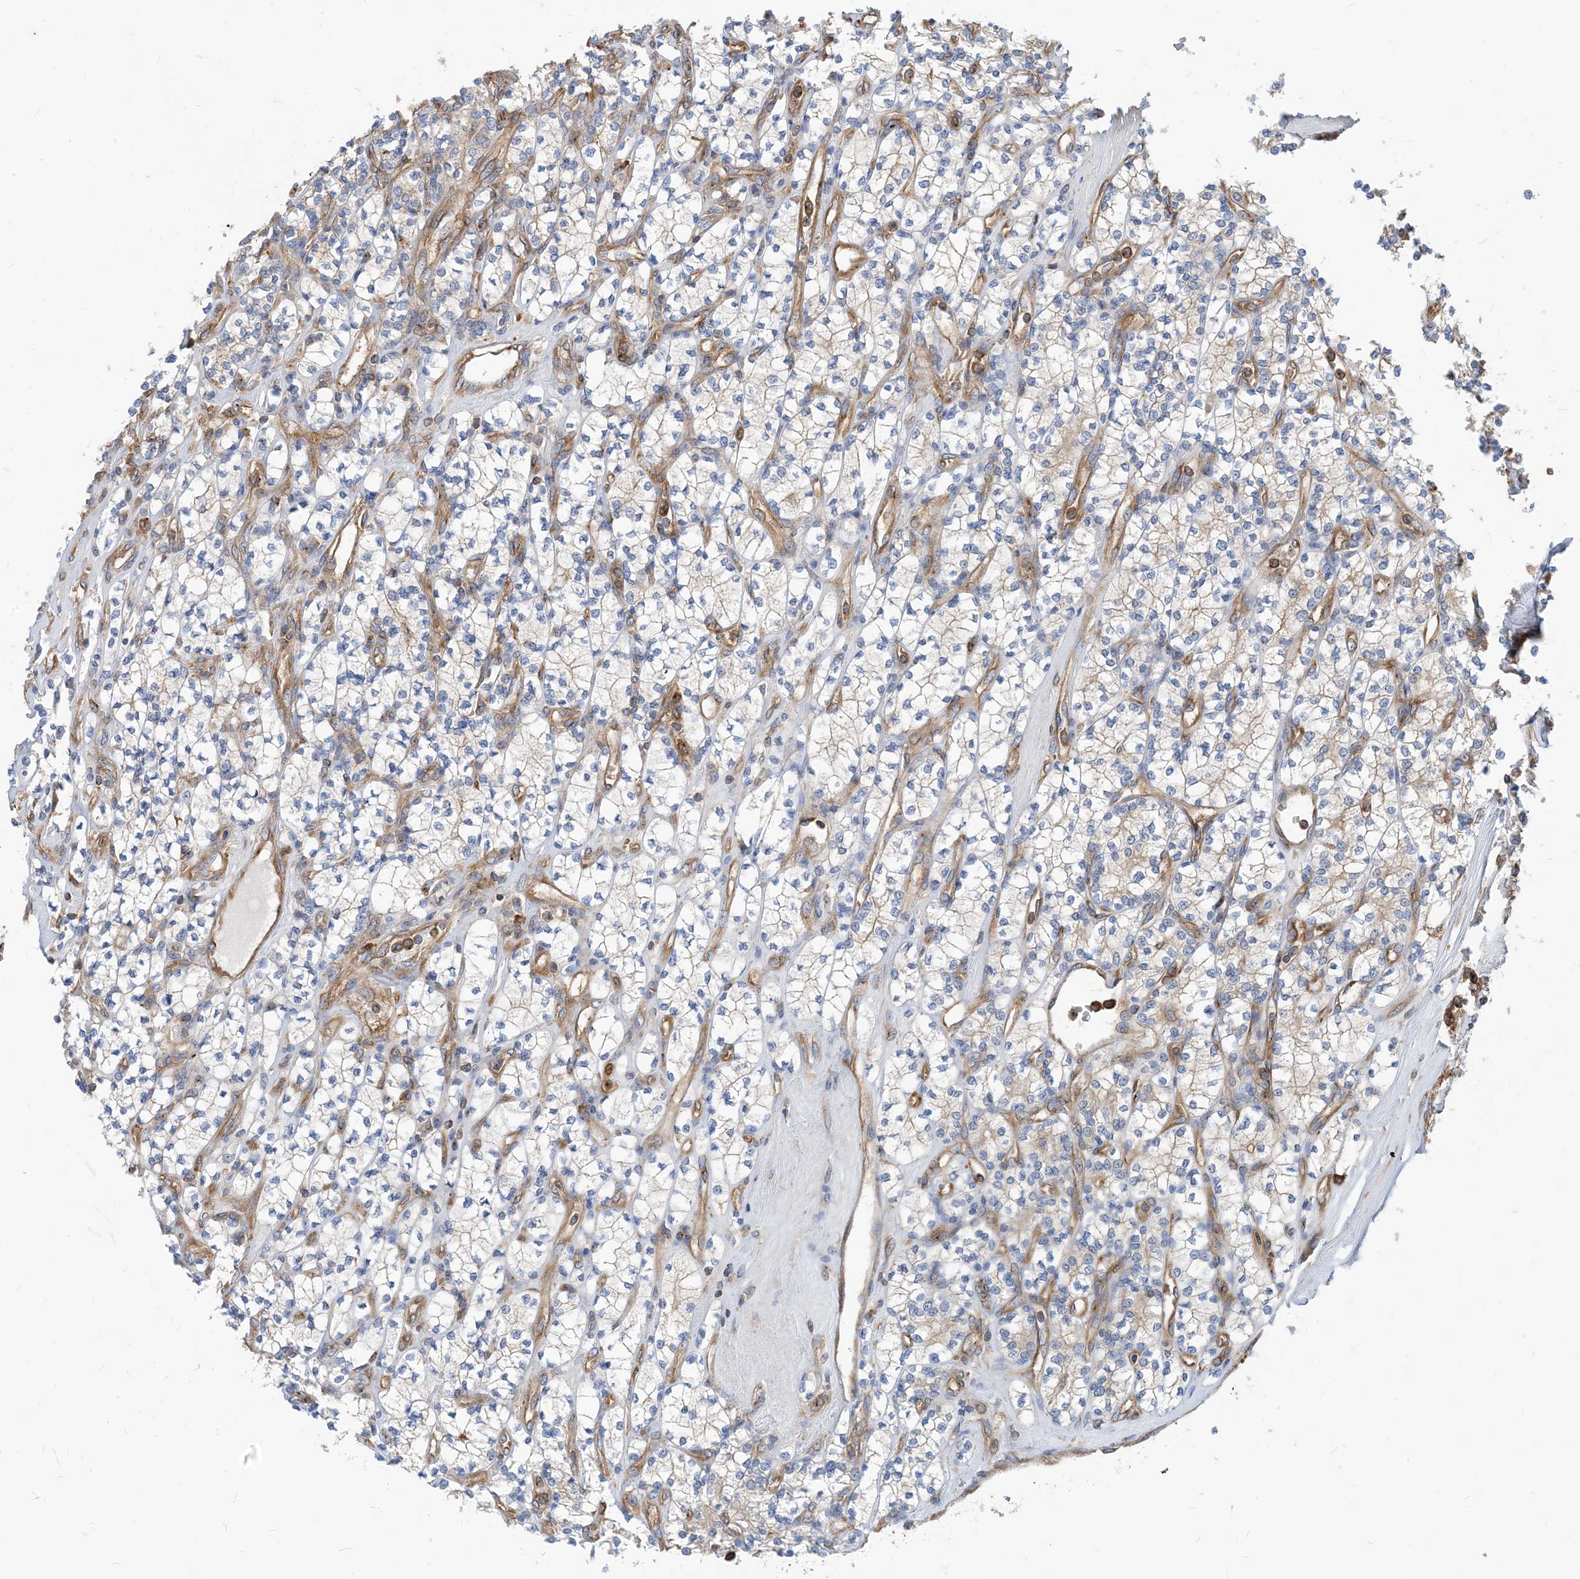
{"staining": {"intensity": "negative", "quantity": "none", "location": "none"}, "tissue": "renal cancer", "cell_type": "Tumor cells", "image_type": "cancer", "snomed": [{"axis": "morphology", "description": "Adenocarcinoma, NOS"}, {"axis": "topography", "description": "Kidney"}], "caption": "Human renal cancer (adenocarcinoma) stained for a protein using IHC shows no expression in tumor cells.", "gene": "DYNC1LI1", "patient": {"sex": "male", "age": 77}}